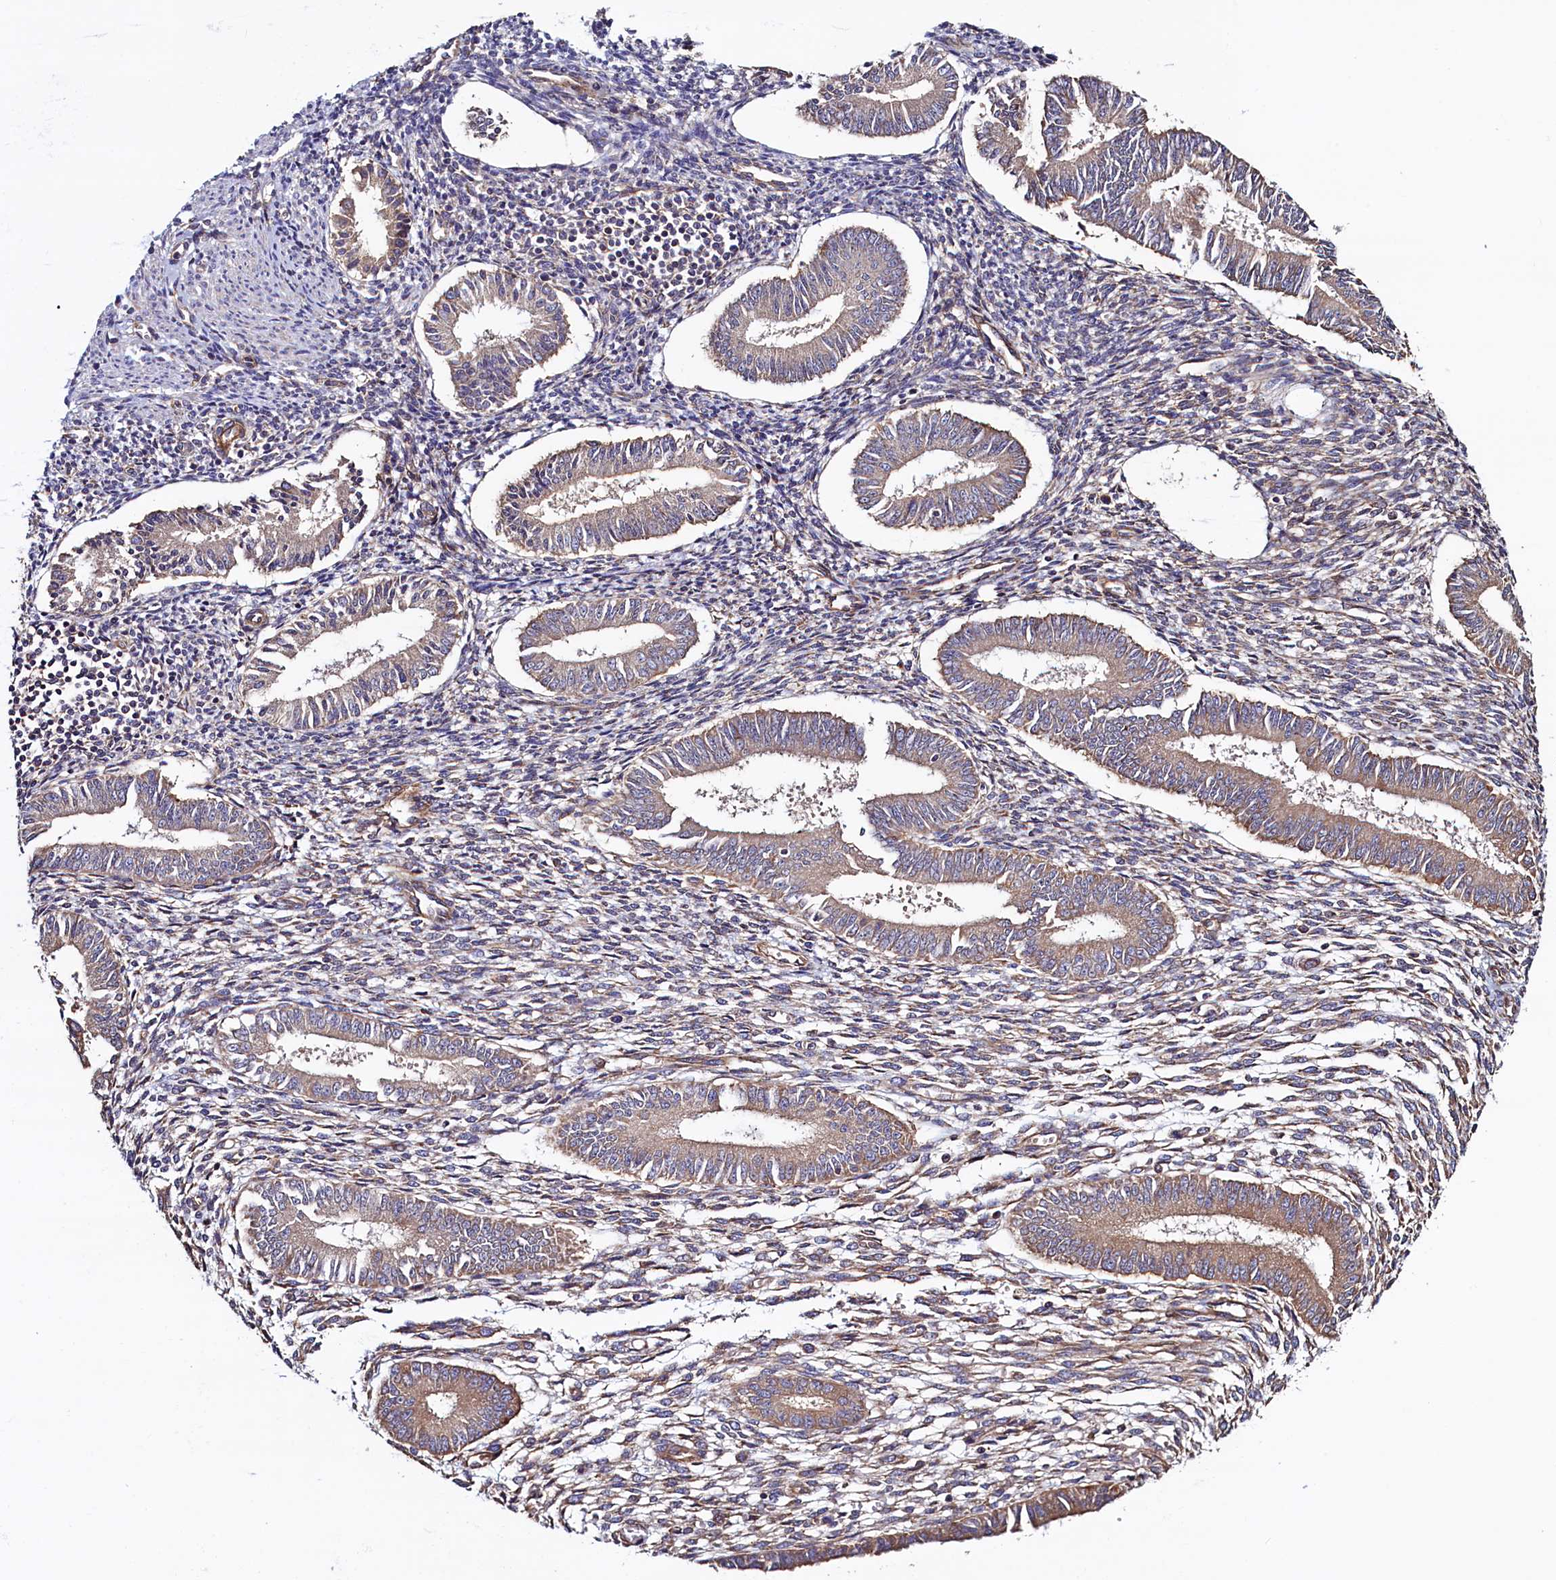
{"staining": {"intensity": "weak", "quantity": "25%-75%", "location": "cytoplasmic/membranous"}, "tissue": "endometrium", "cell_type": "Cells in endometrial stroma", "image_type": "normal", "snomed": [{"axis": "morphology", "description": "Normal tissue, NOS"}, {"axis": "topography", "description": "Uterus"}, {"axis": "topography", "description": "Endometrium"}], "caption": "Normal endometrium shows weak cytoplasmic/membranous staining in approximately 25%-75% of cells in endometrial stroma (Brightfield microscopy of DAB IHC at high magnification)..", "gene": "ATXN2L", "patient": {"sex": "female", "age": 48}}